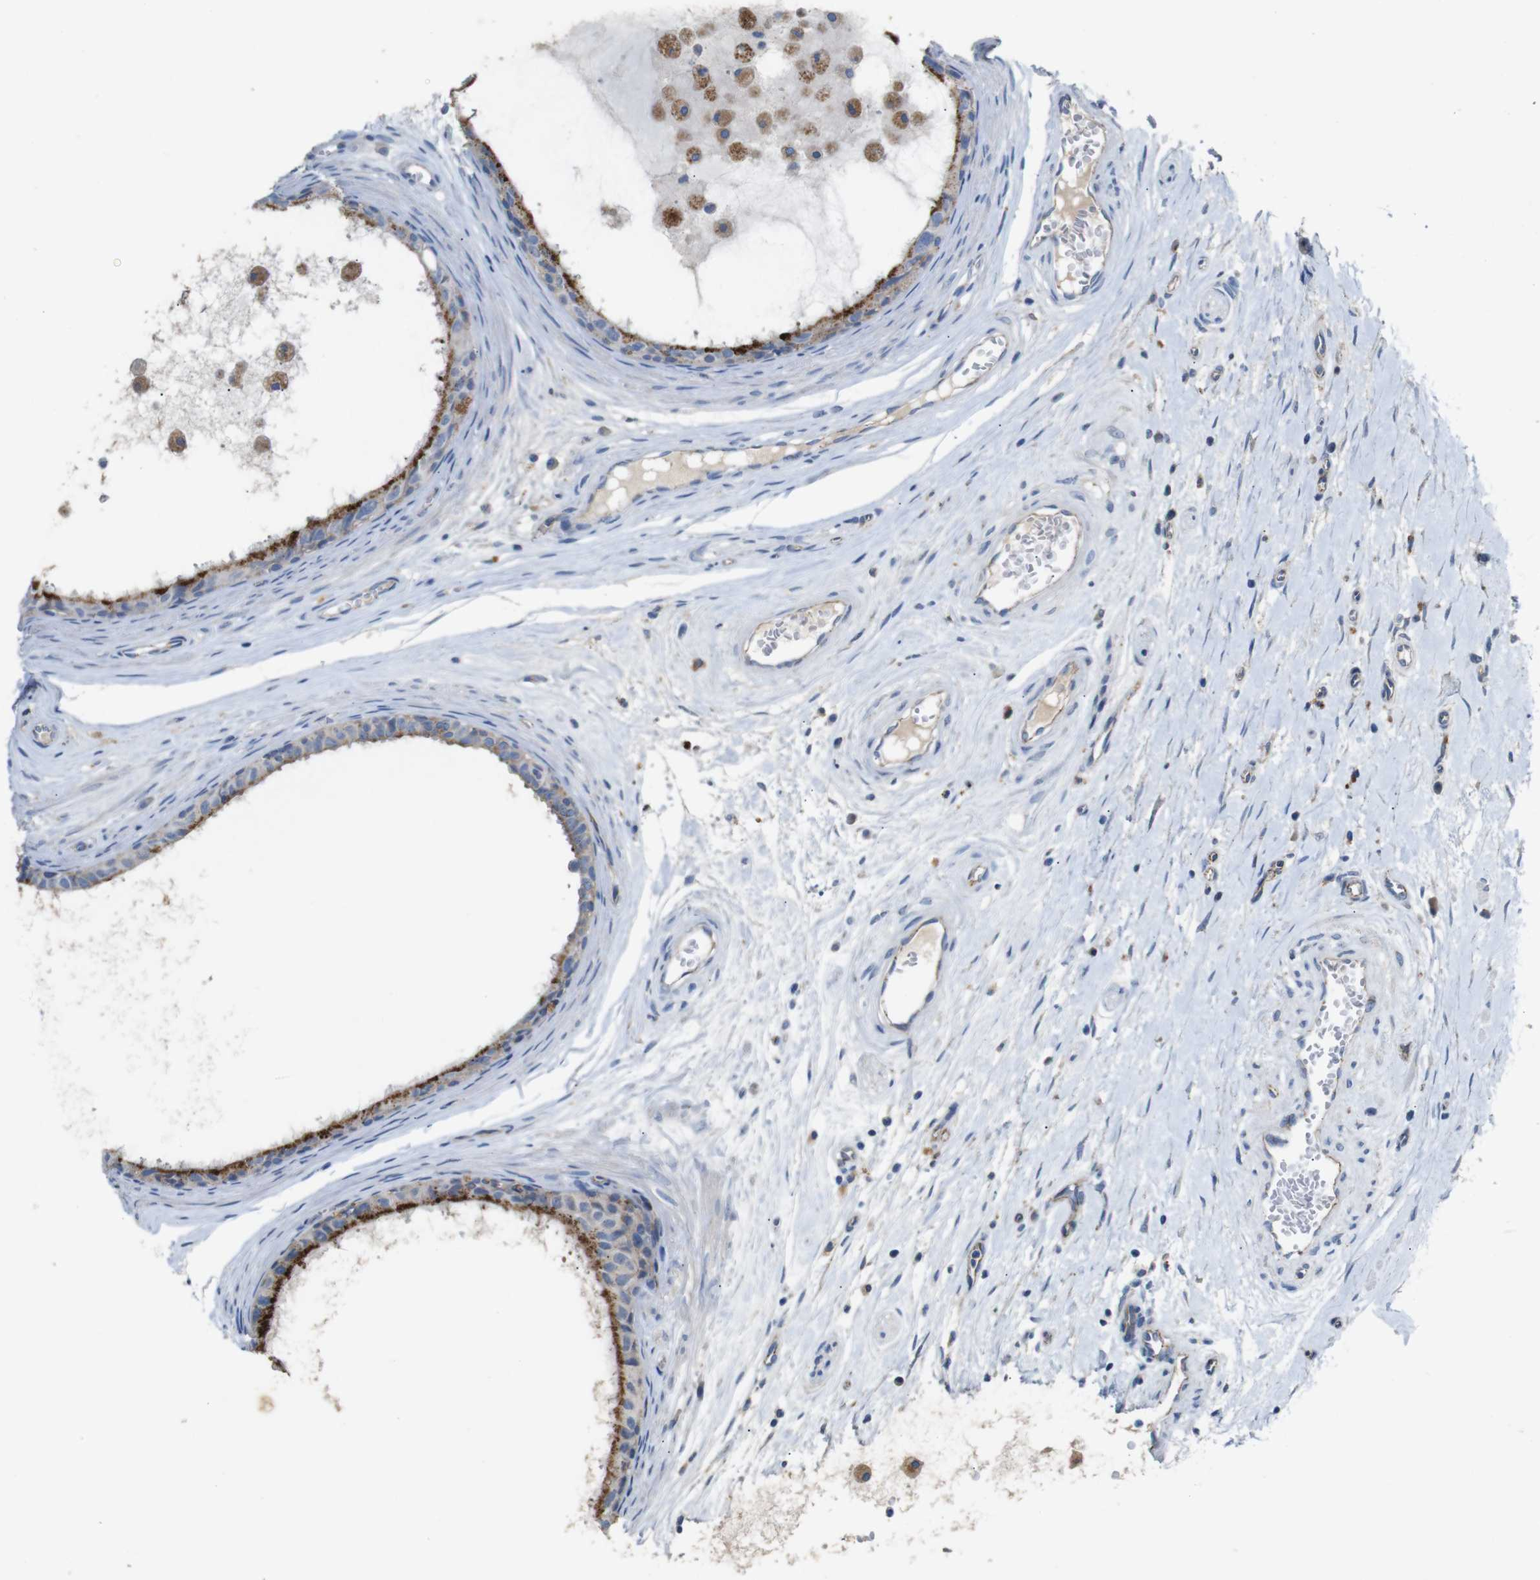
{"staining": {"intensity": "moderate", "quantity": ">75%", "location": "cytoplasmic/membranous"}, "tissue": "epididymis", "cell_type": "Glandular cells", "image_type": "normal", "snomed": [{"axis": "morphology", "description": "Normal tissue, NOS"}, {"axis": "morphology", "description": "Inflammation, NOS"}, {"axis": "topography", "description": "Epididymis"}], "caption": "Immunohistochemistry (DAB) staining of unremarkable epididymis shows moderate cytoplasmic/membranous protein staining in about >75% of glandular cells.", "gene": "NHLRC3", "patient": {"sex": "male", "age": 85}}